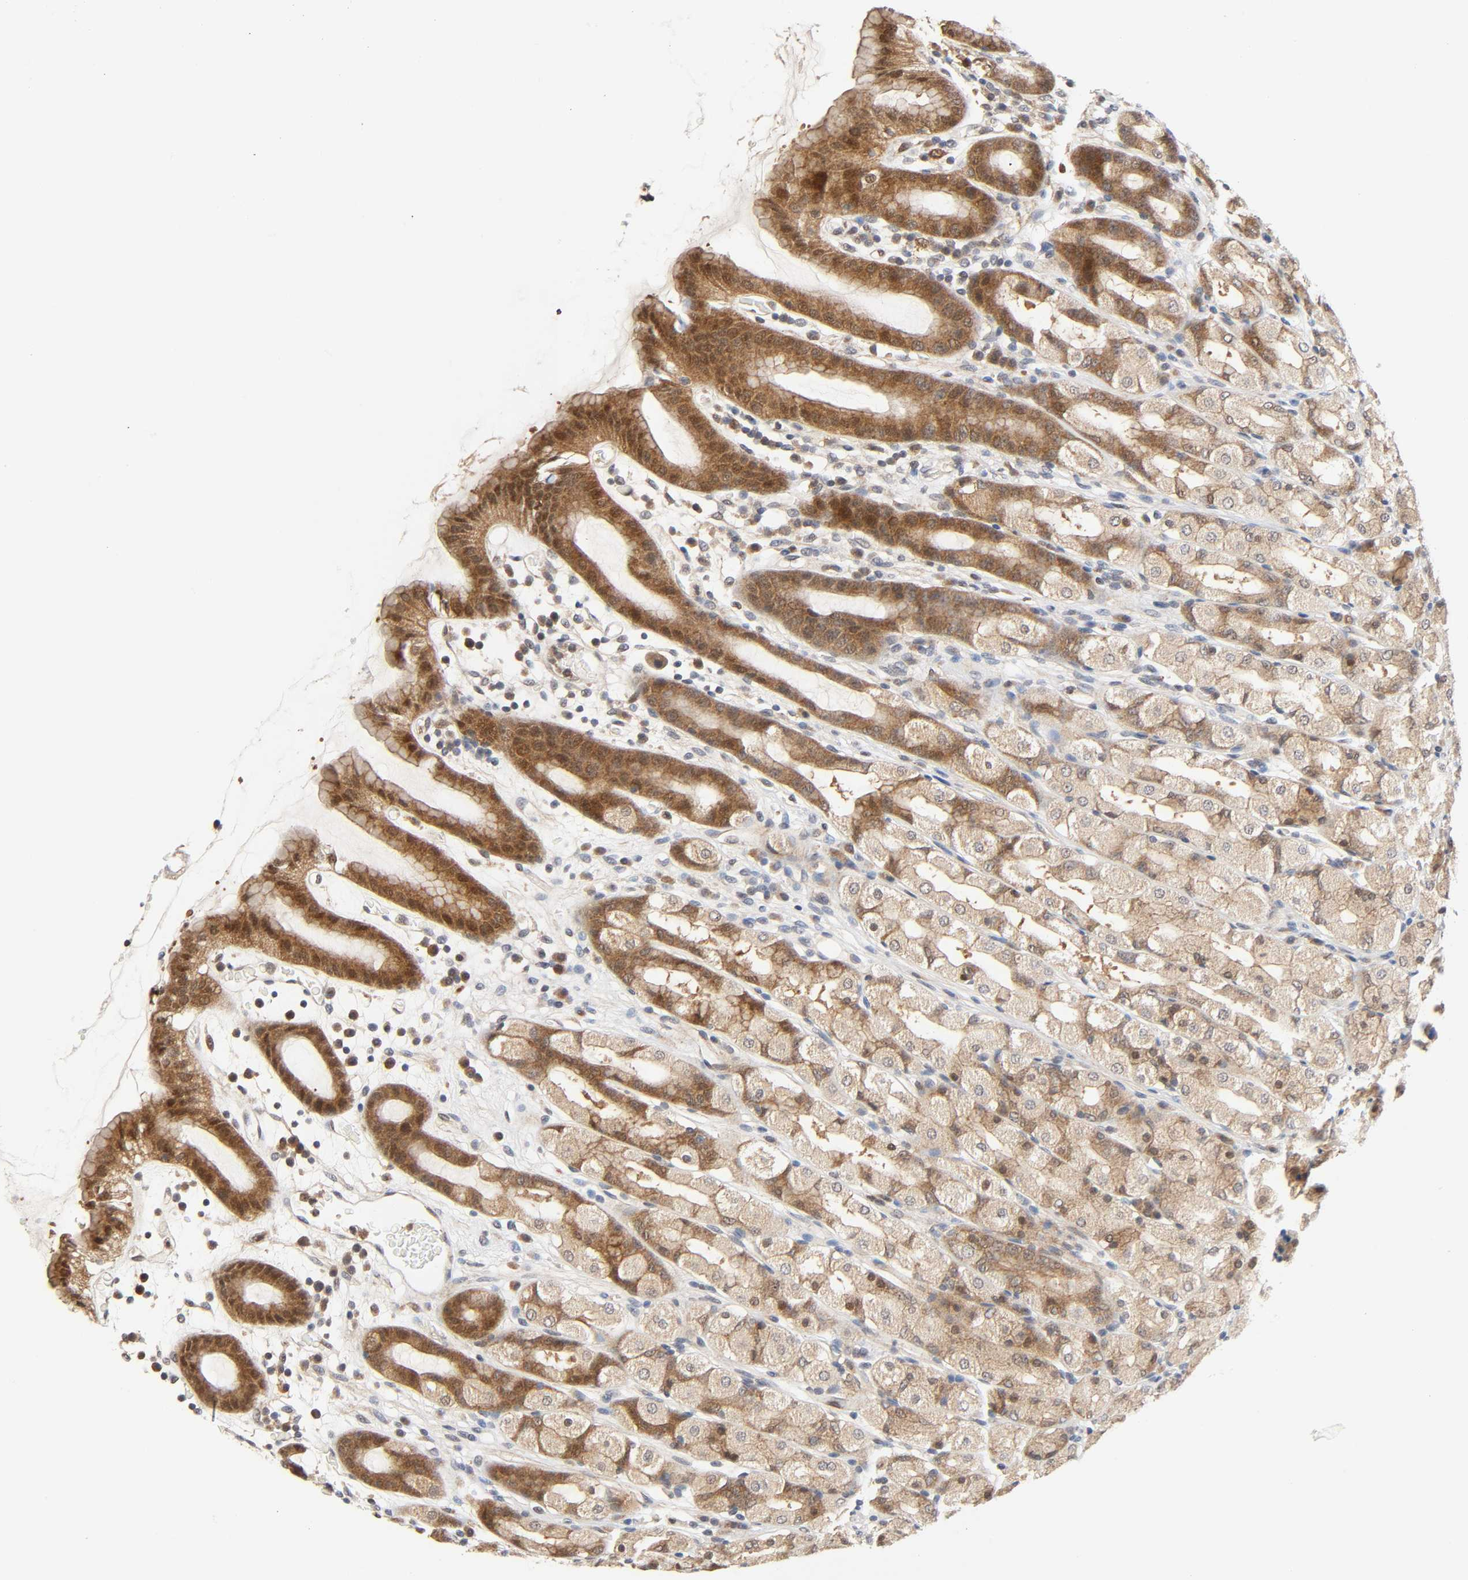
{"staining": {"intensity": "moderate", "quantity": ">75%", "location": "cytoplasmic/membranous,nuclear"}, "tissue": "stomach", "cell_type": "Glandular cells", "image_type": "normal", "snomed": [{"axis": "morphology", "description": "Normal tissue, NOS"}, {"axis": "topography", "description": "Stomach, upper"}], "caption": "Moderate cytoplasmic/membranous,nuclear expression for a protein is seen in about >75% of glandular cells of normal stomach using immunohistochemistry (IHC).", "gene": "CASP9", "patient": {"sex": "male", "age": 68}}